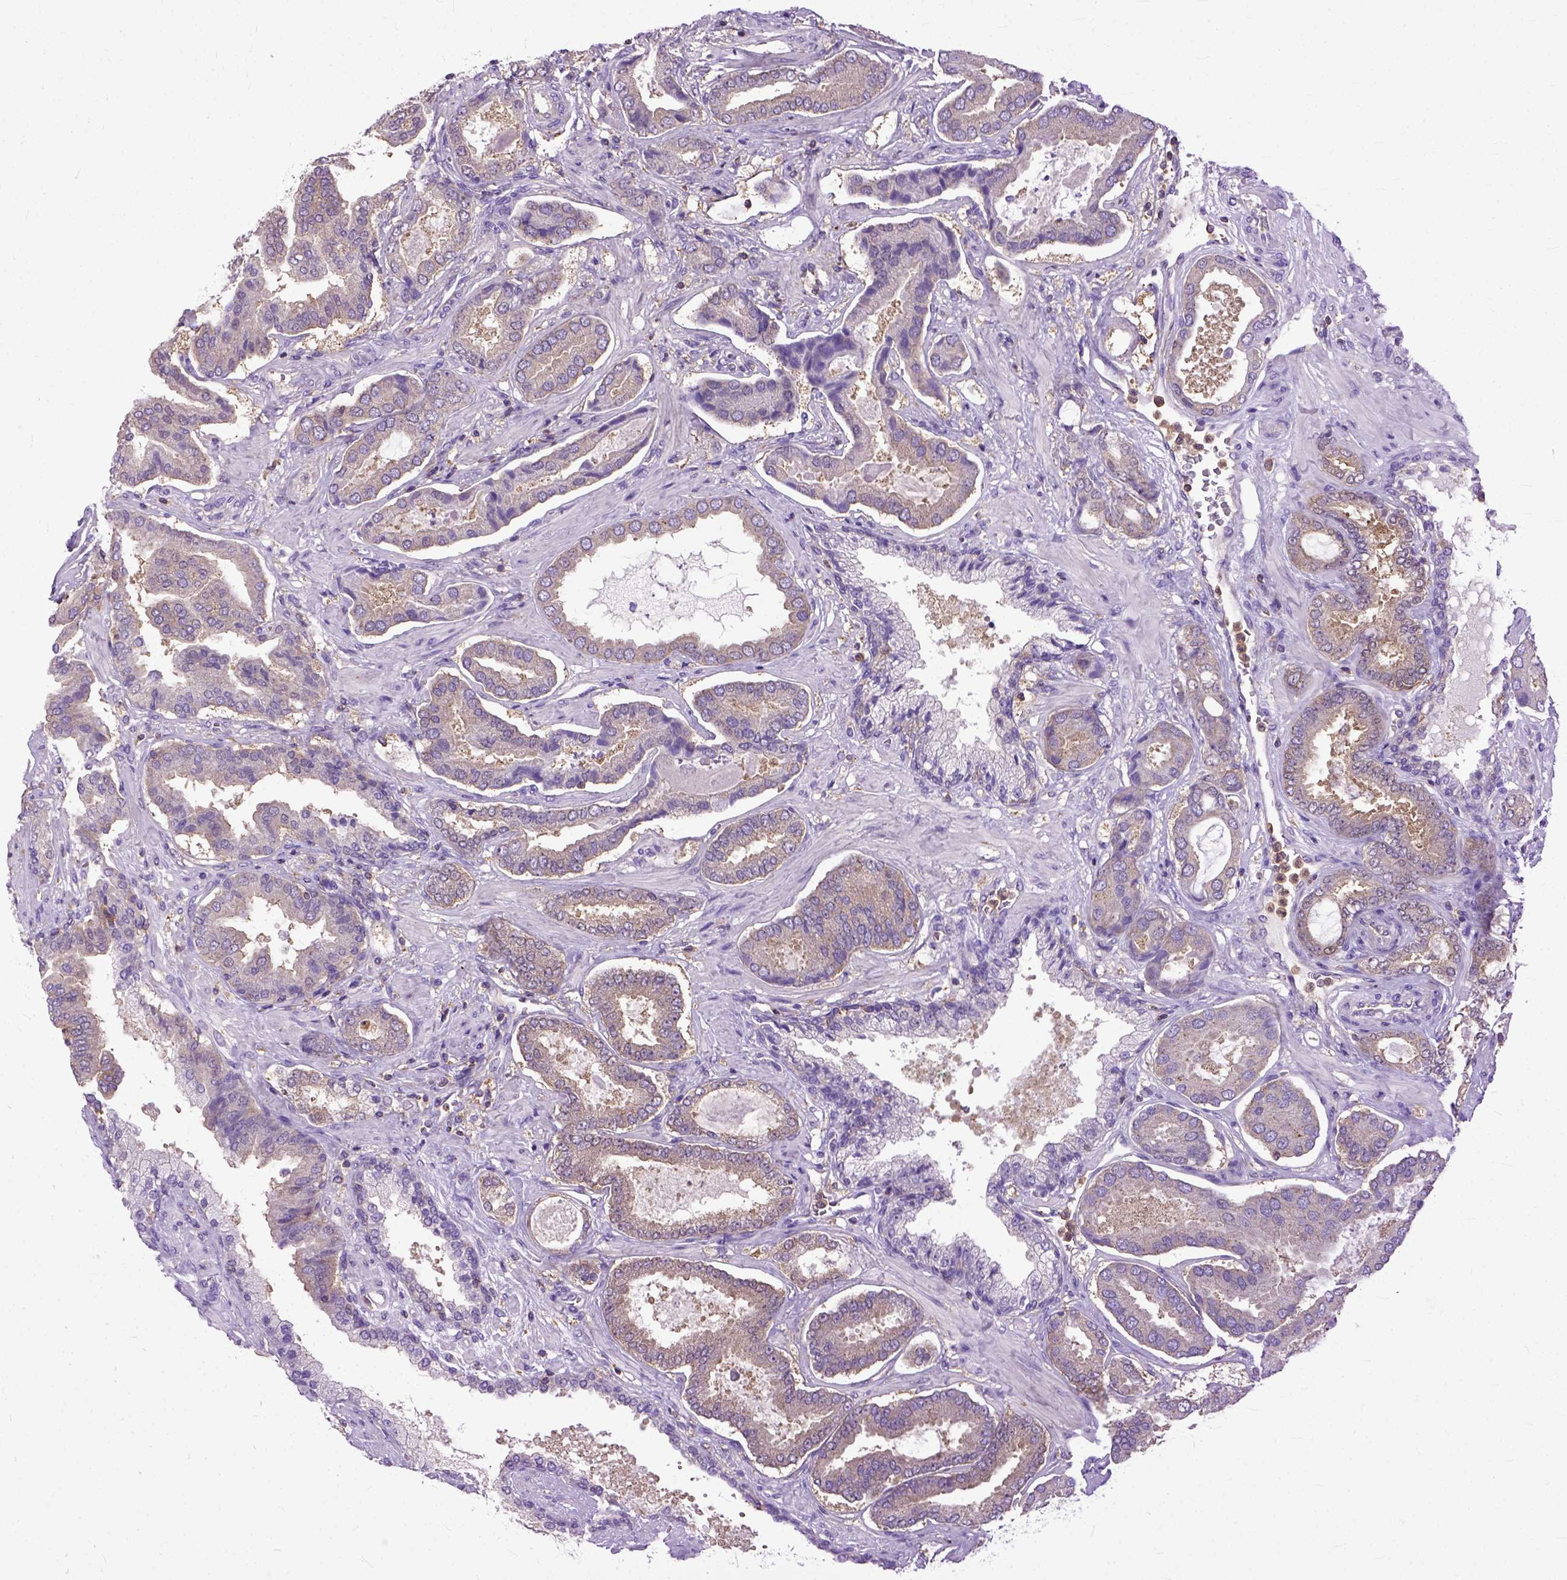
{"staining": {"intensity": "weak", "quantity": "25%-75%", "location": "cytoplasmic/membranous"}, "tissue": "prostate cancer", "cell_type": "Tumor cells", "image_type": "cancer", "snomed": [{"axis": "morphology", "description": "Adenocarcinoma, NOS"}, {"axis": "topography", "description": "Prostate"}], "caption": "Human prostate adenocarcinoma stained with a protein marker shows weak staining in tumor cells.", "gene": "NAMPT", "patient": {"sex": "male", "age": 64}}